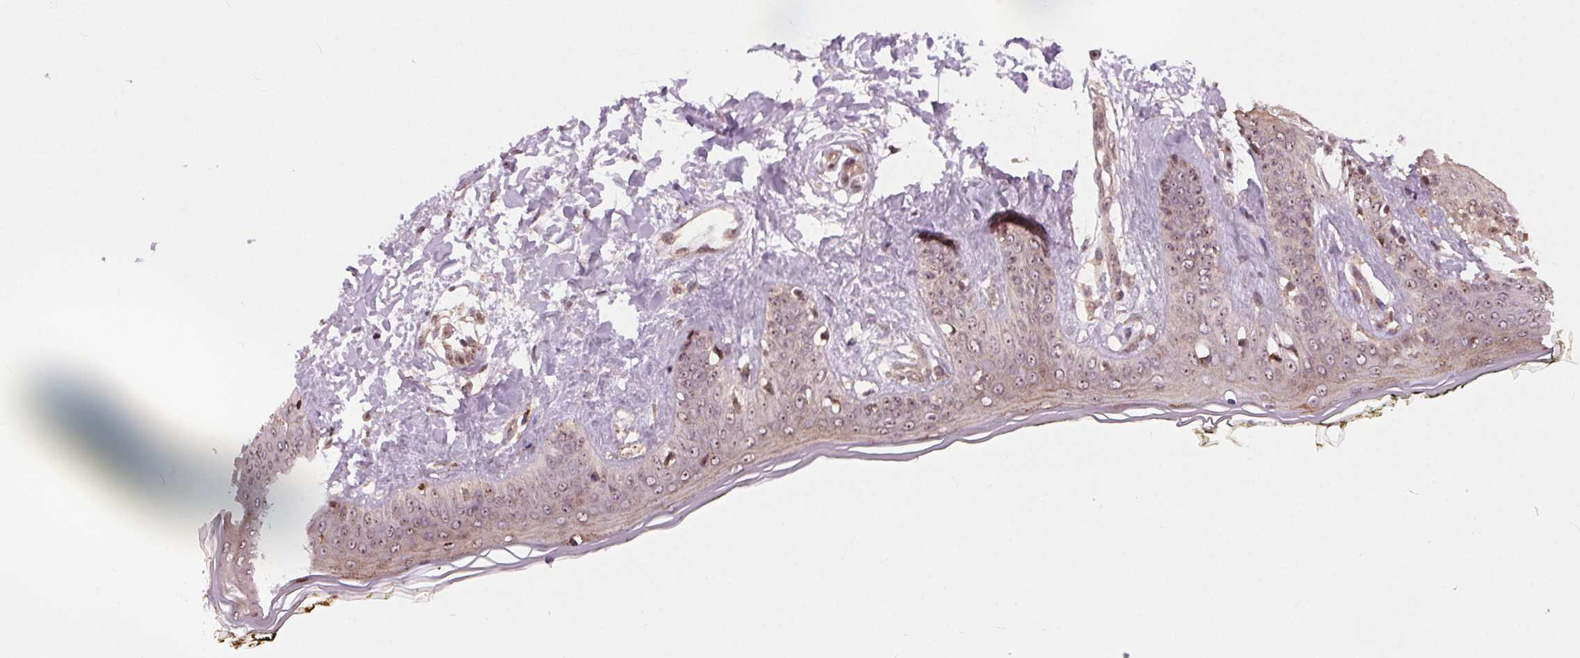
{"staining": {"intensity": "moderate", "quantity": "25%-75%", "location": "cytoplasmic/membranous,nuclear"}, "tissue": "skin", "cell_type": "Fibroblasts", "image_type": "normal", "snomed": [{"axis": "morphology", "description": "Normal tissue, NOS"}, {"axis": "topography", "description": "Skin"}], "caption": "About 25%-75% of fibroblasts in benign human skin display moderate cytoplasmic/membranous,nuclear protein staining as visualized by brown immunohistochemical staining.", "gene": "CHMP4B", "patient": {"sex": "female", "age": 34}}